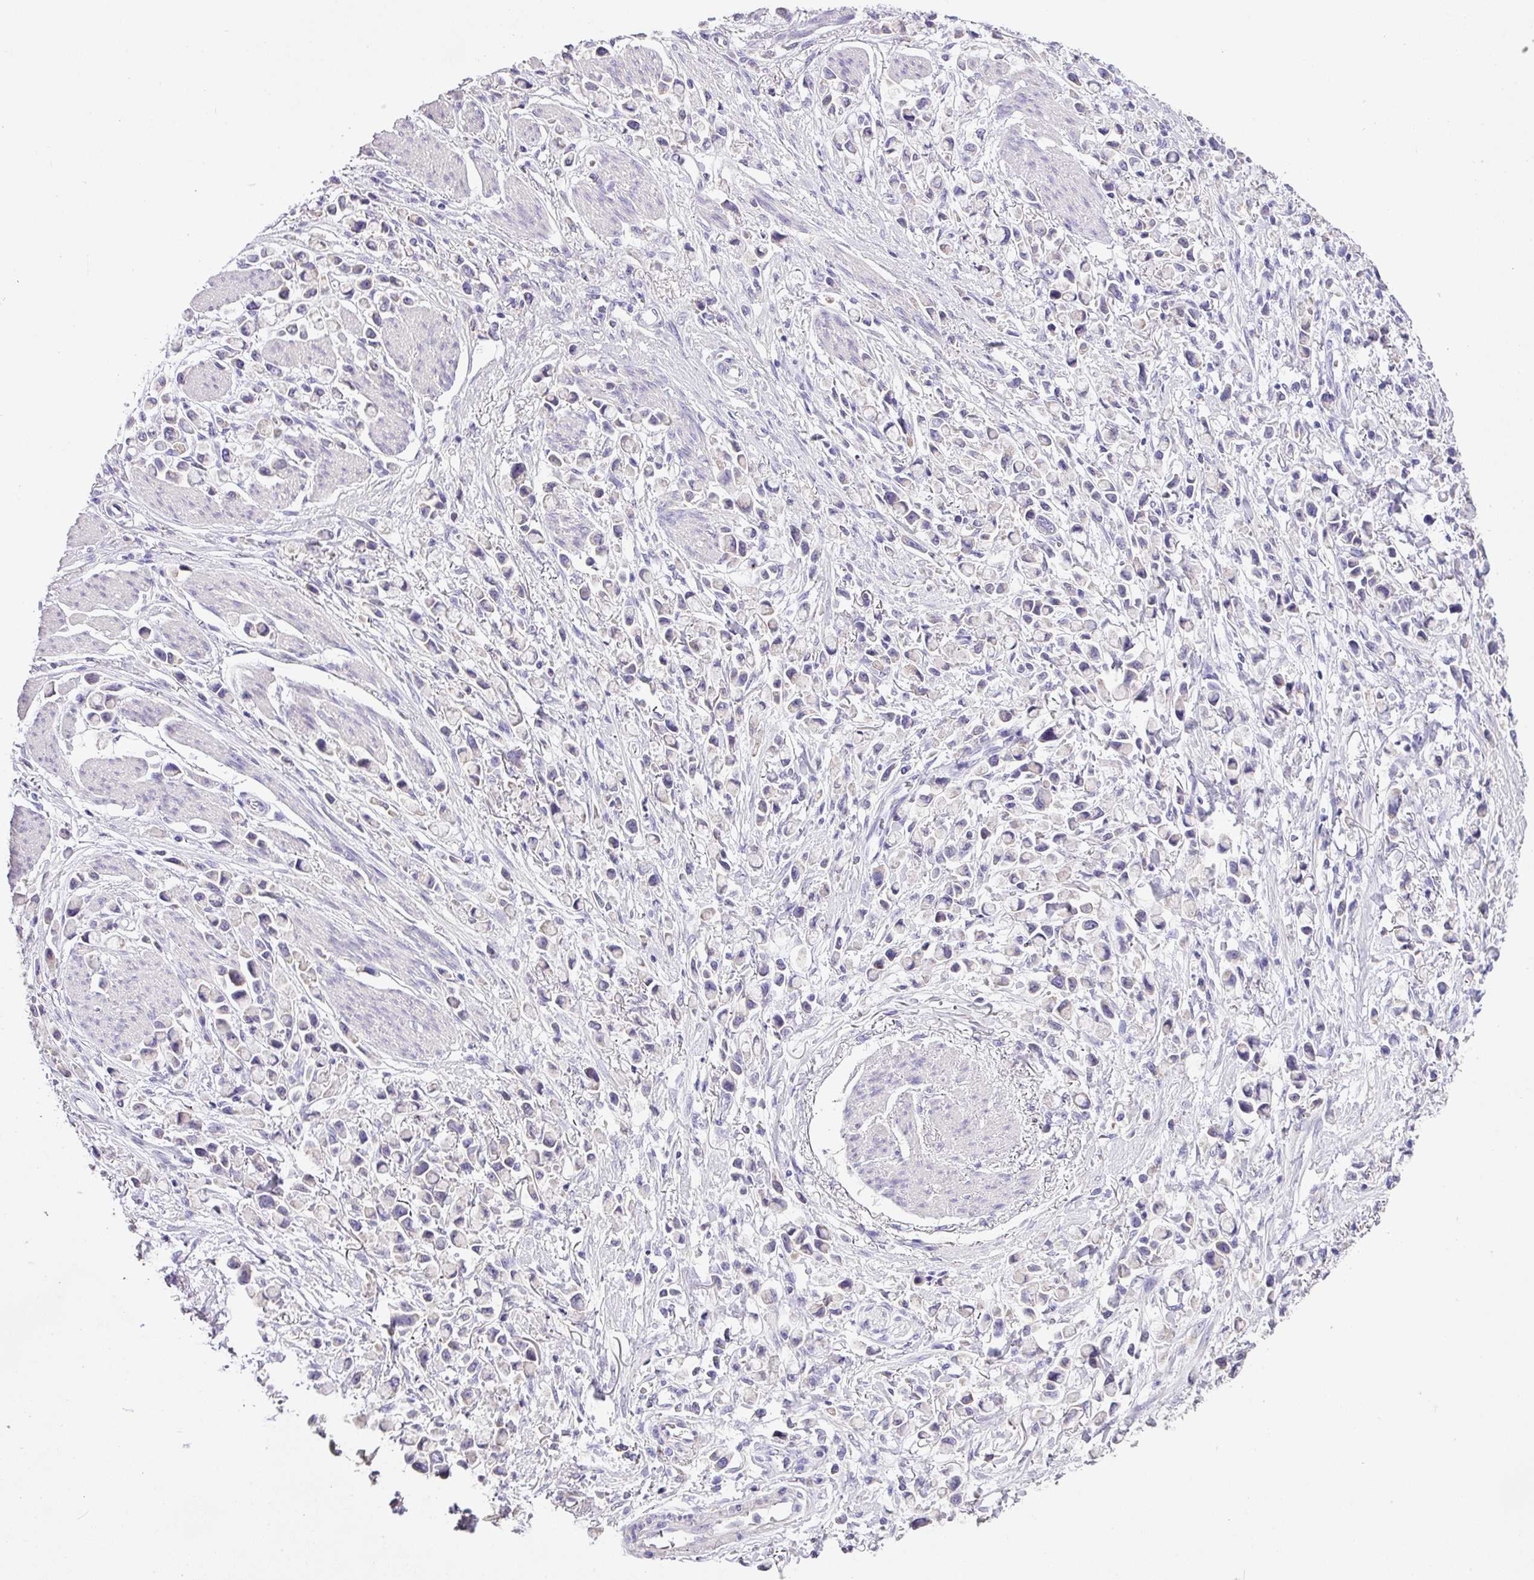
{"staining": {"intensity": "negative", "quantity": "none", "location": "none"}, "tissue": "stomach cancer", "cell_type": "Tumor cells", "image_type": "cancer", "snomed": [{"axis": "morphology", "description": "Adenocarcinoma, NOS"}, {"axis": "topography", "description": "Stomach"}], "caption": "An IHC photomicrograph of stomach cancer (adenocarcinoma) is shown. There is no staining in tumor cells of stomach cancer (adenocarcinoma).", "gene": "ZG16", "patient": {"sex": "female", "age": 81}}